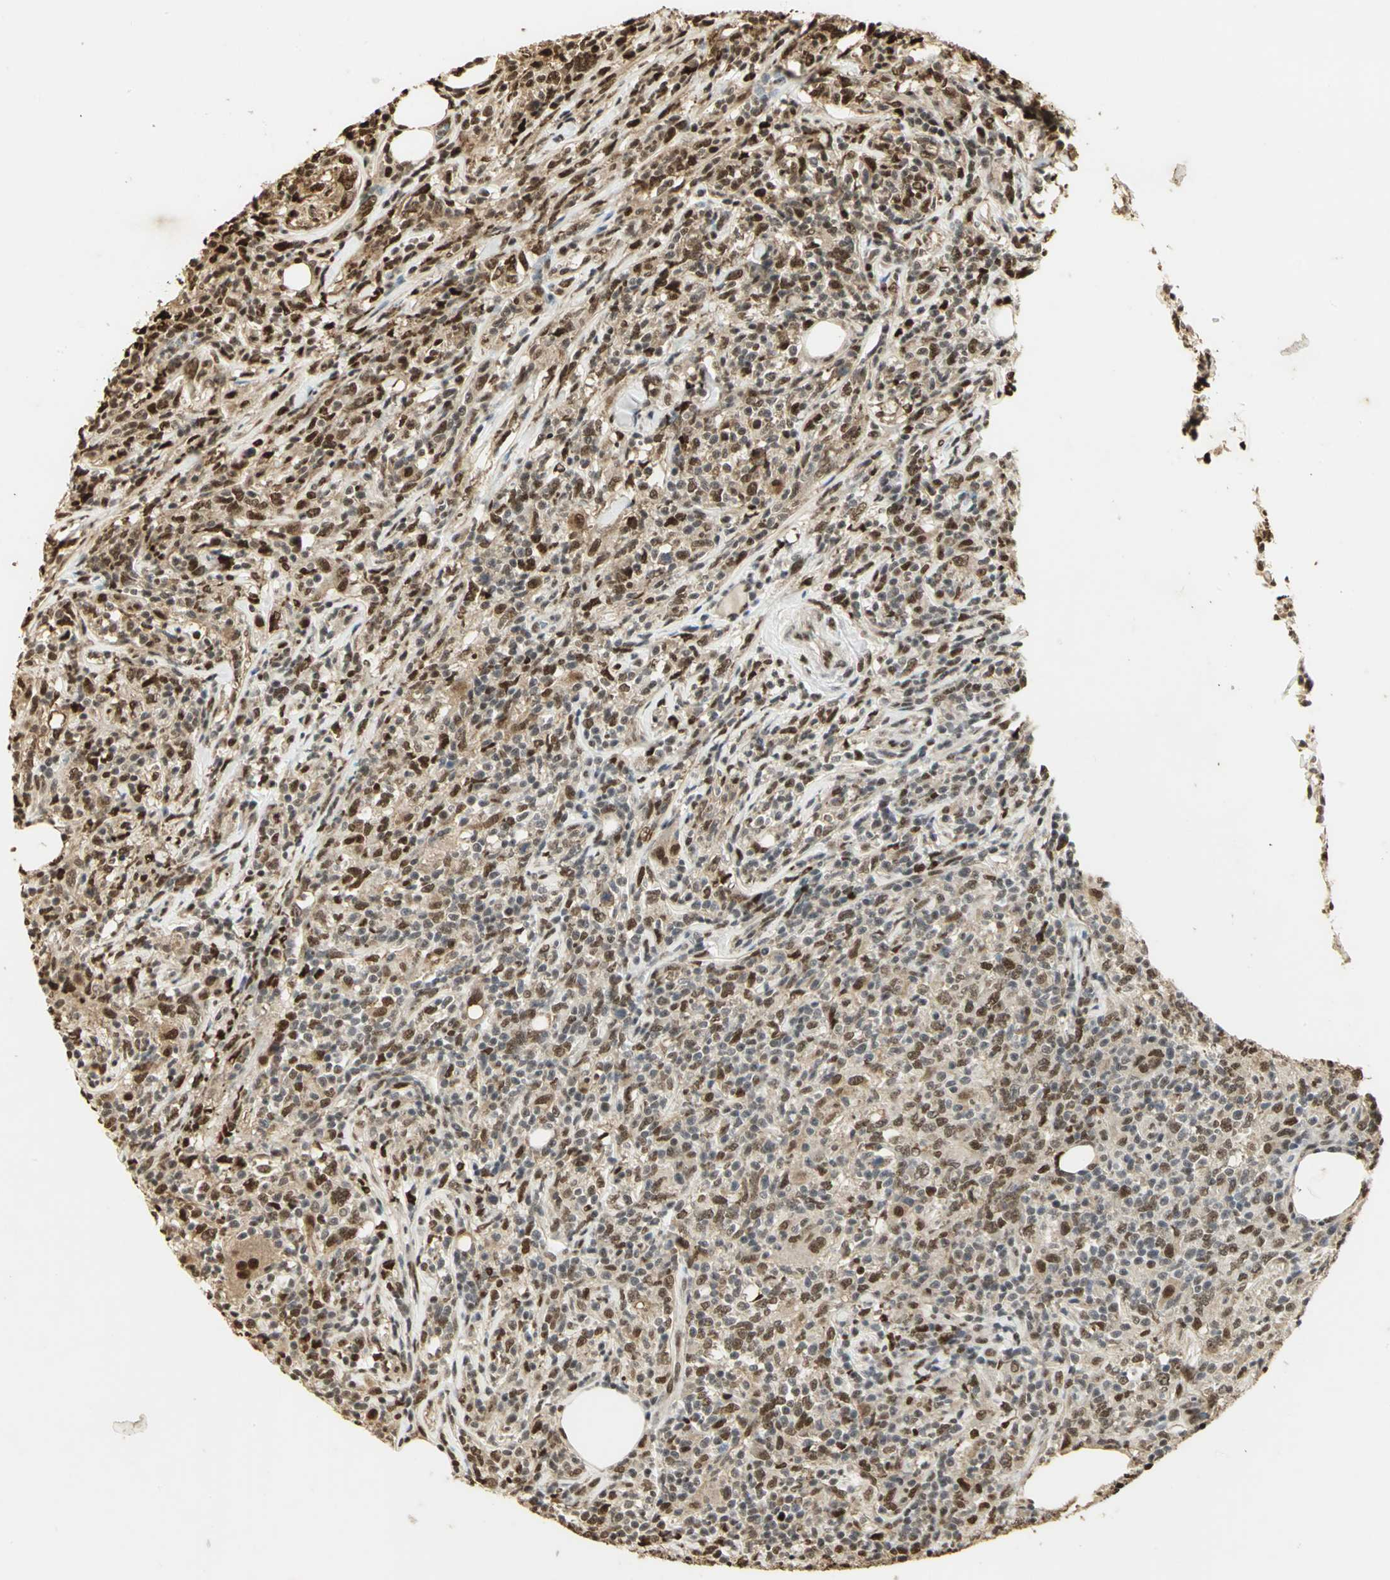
{"staining": {"intensity": "strong", "quantity": ">75%", "location": "cytoplasmic/membranous,nuclear"}, "tissue": "lymphoma", "cell_type": "Tumor cells", "image_type": "cancer", "snomed": [{"axis": "morphology", "description": "Malignant lymphoma, non-Hodgkin's type, High grade"}, {"axis": "topography", "description": "Lymph node"}], "caption": "Lymphoma was stained to show a protein in brown. There is high levels of strong cytoplasmic/membranous and nuclear expression in about >75% of tumor cells.", "gene": "SET", "patient": {"sex": "female", "age": 84}}